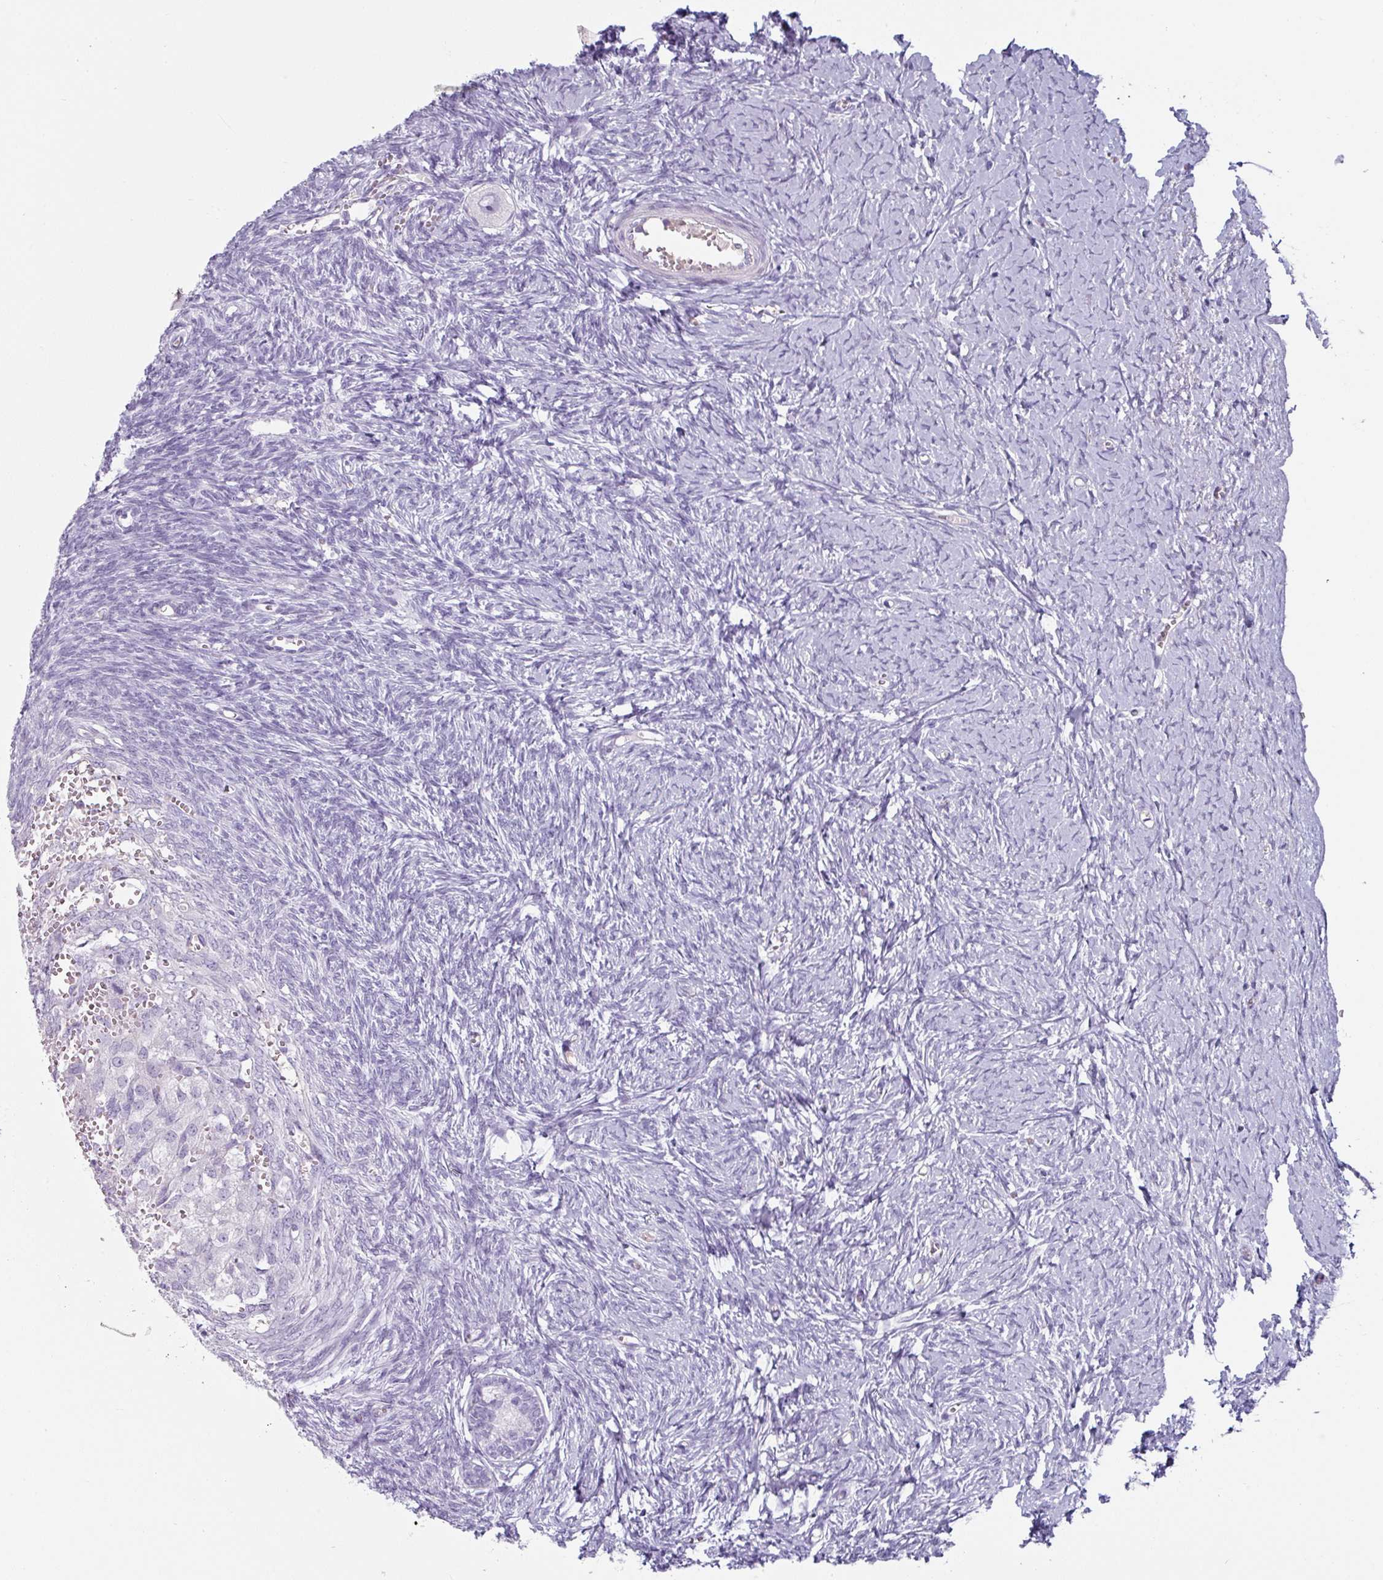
{"staining": {"intensity": "negative", "quantity": "none", "location": "none"}, "tissue": "ovary", "cell_type": "Follicle cells", "image_type": "normal", "snomed": [{"axis": "morphology", "description": "Normal tissue, NOS"}, {"axis": "topography", "description": "Ovary"}], "caption": "High magnification brightfield microscopy of benign ovary stained with DAB (brown) and counterstained with hematoxylin (blue): follicle cells show no significant staining.", "gene": "CLCA1", "patient": {"sex": "female", "age": 39}}